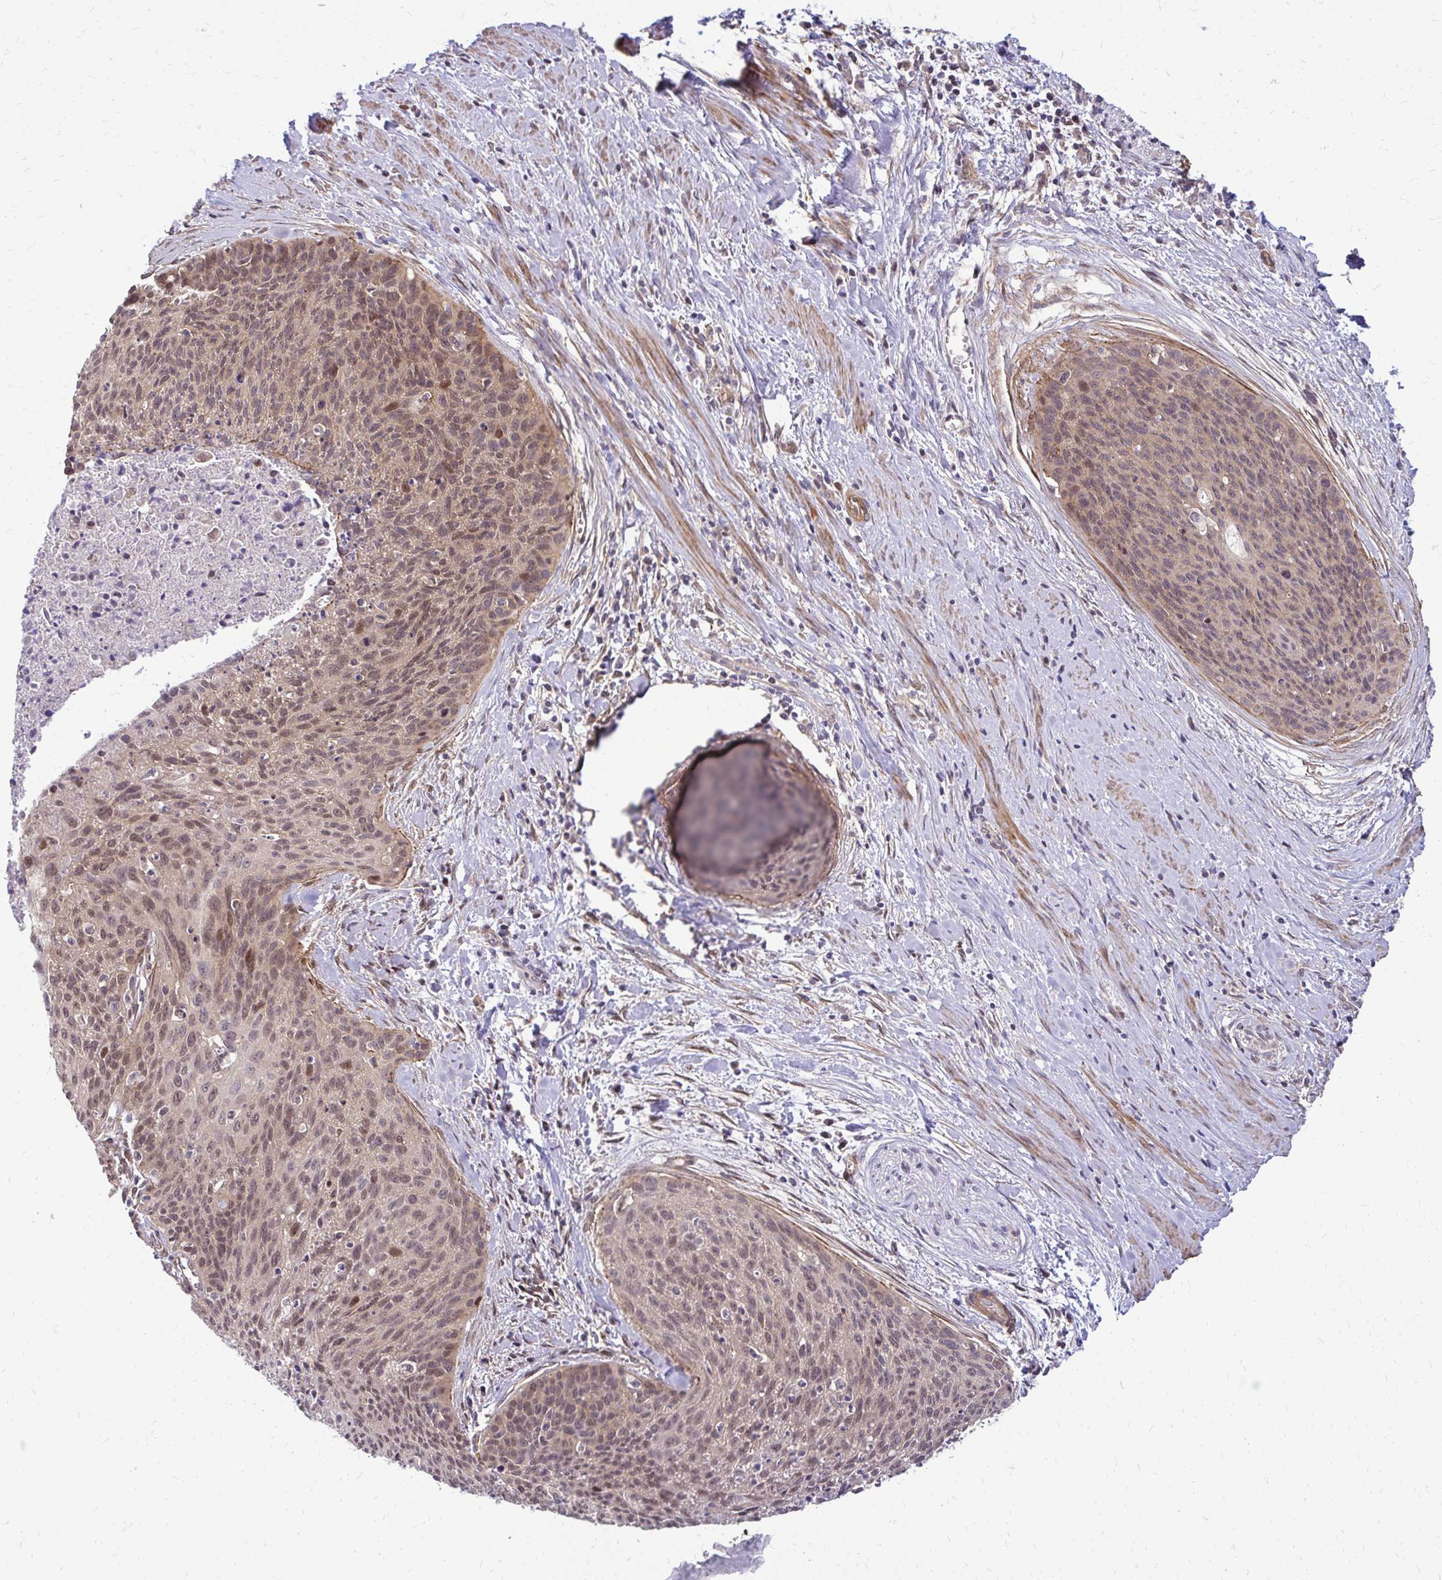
{"staining": {"intensity": "weak", "quantity": "25%-75%", "location": "nuclear"}, "tissue": "cervical cancer", "cell_type": "Tumor cells", "image_type": "cancer", "snomed": [{"axis": "morphology", "description": "Squamous cell carcinoma, NOS"}, {"axis": "topography", "description": "Cervix"}], "caption": "Cervical cancer (squamous cell carcinoma) stained with a protein marker shows weak staining in tumor cells.", "gene": "TRIP6", "patient": {"sex": "female", "age": 55}}